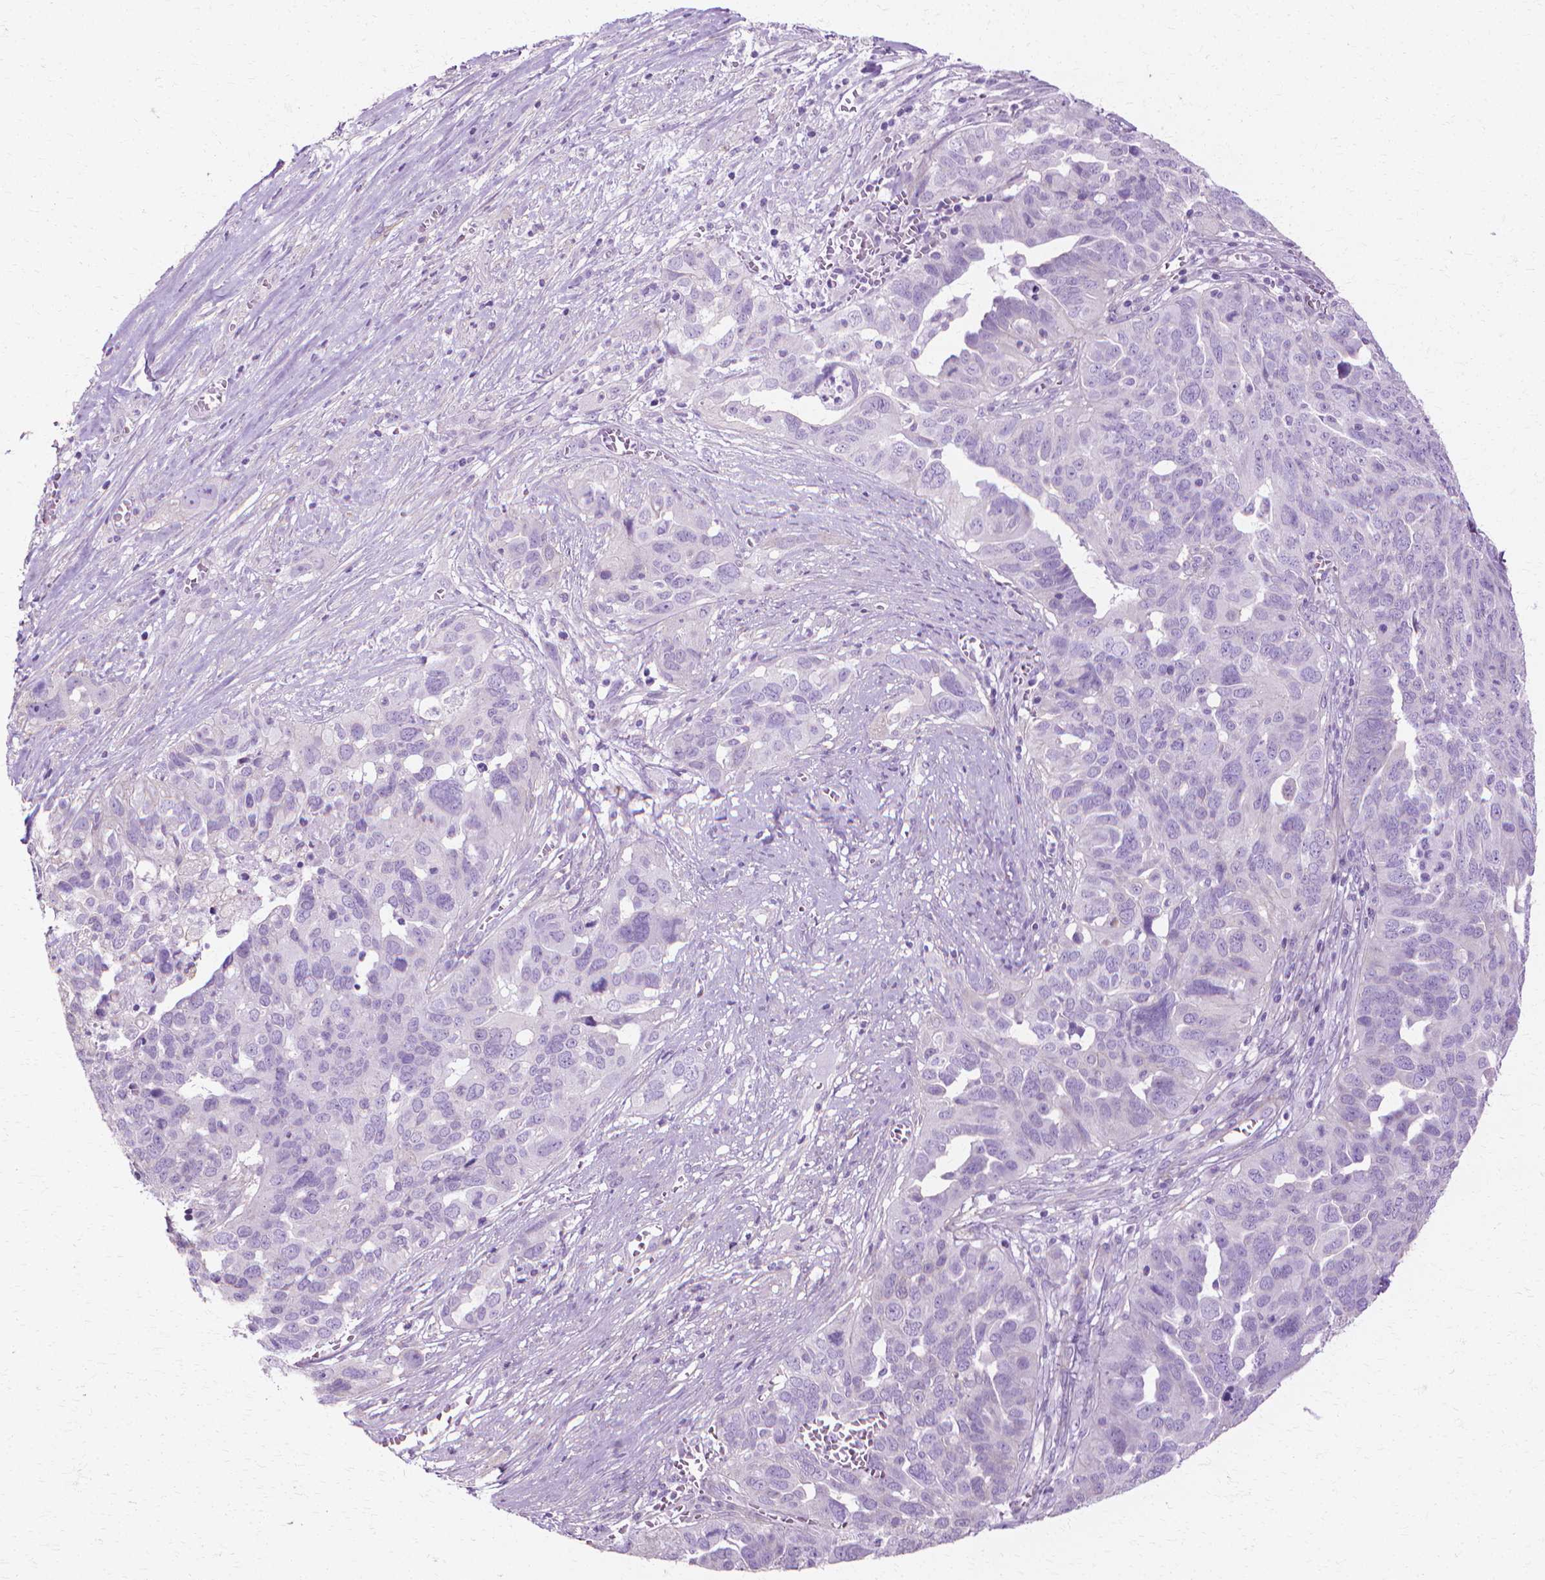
{"staining": {"intensity": "negative", "quantity": "none", "location": "none"}, "tissue": "ovarian cancer", "cell_type": "Tumor cells", "image_type": "cancer", "snomed": [{"axis": "morphology", "description": "Carcinoma, endometroid"}, {"axis": "topography", "description": "Soft tissue"}, {"axis": "topography", "description": "Ovary"}], "caption": "Immunohistochemical staining of ovarian cancer displays no significant staining in tumor cells.", "gene": "CFAP157", "patient": {"sex": "female", "age": 52}}